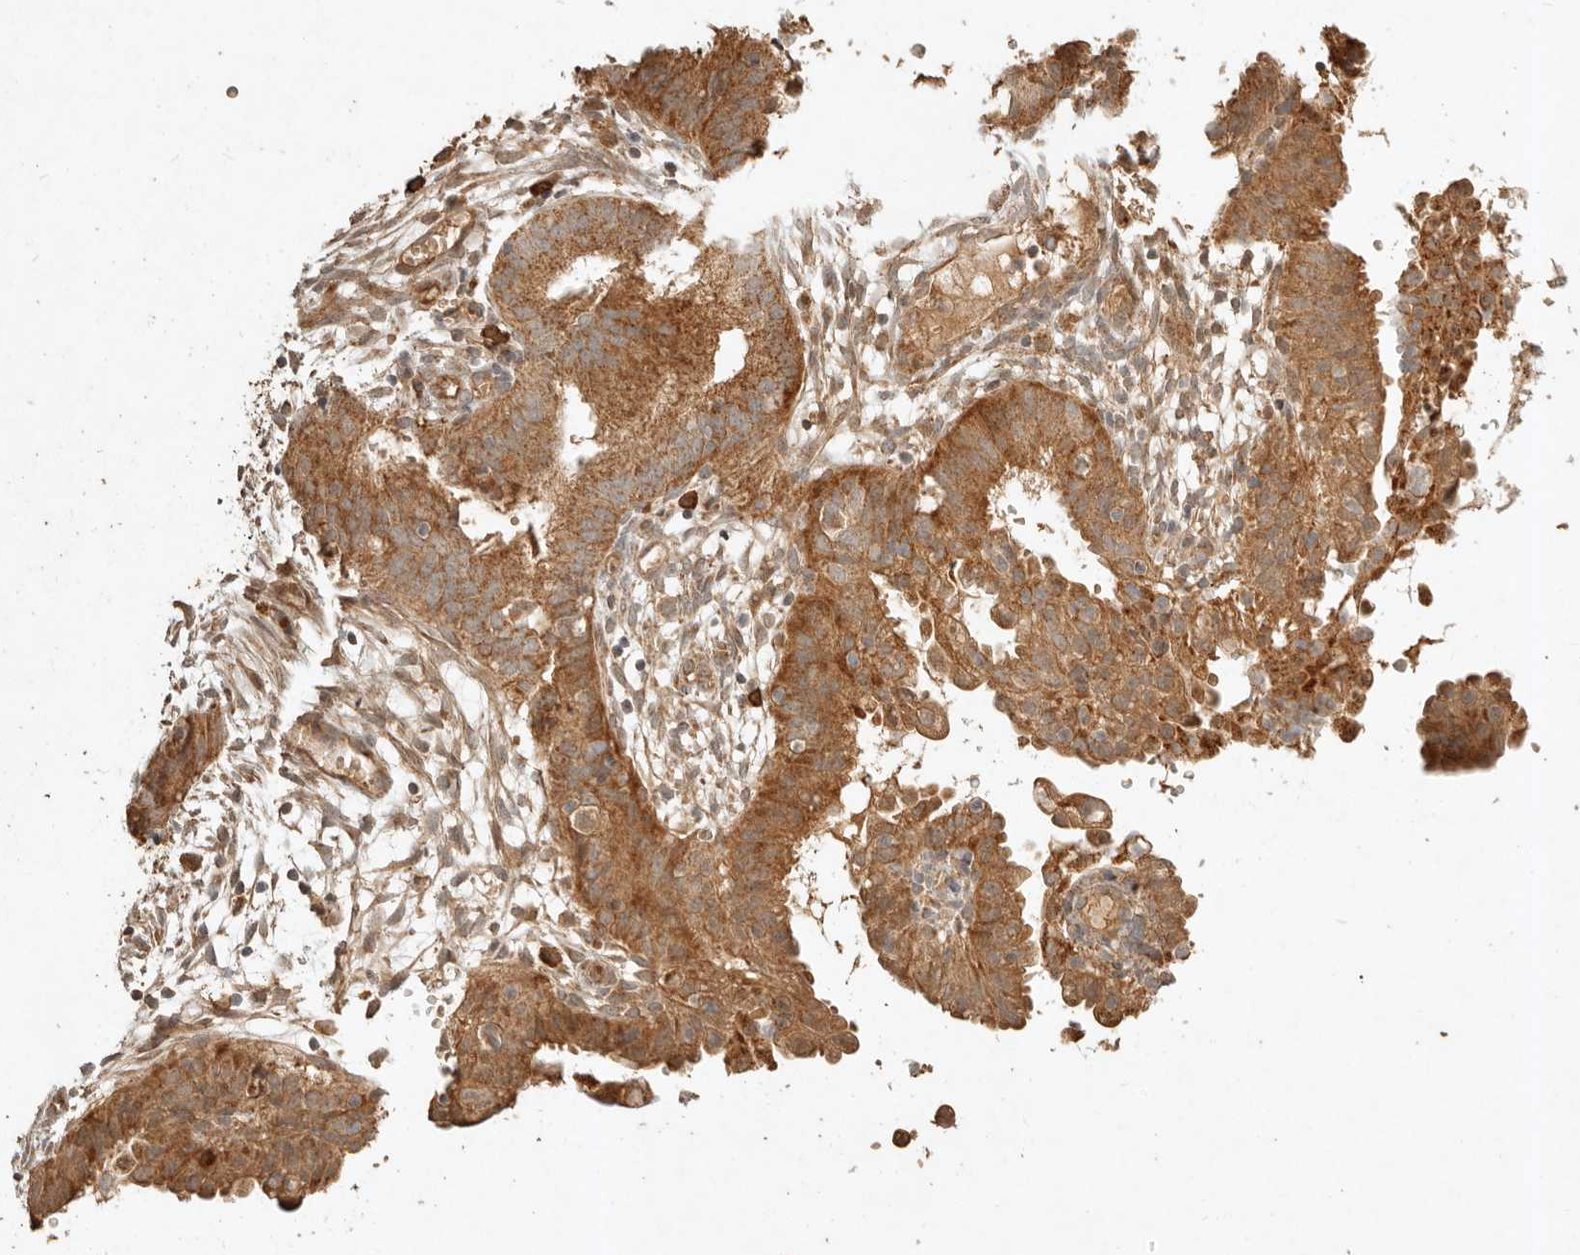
{"staining": {"intensity": "moderate", "quantity": ">75%", "location": "cytoplasmic/membranous"}, "tissue": "endometrial cancer", "cell_type": "Tumor cells", "image_type": "cancer", "snomed": [{"axis": "morphology", "description": "Adenocarcinoma, NOS"}, {"axis": "topography", "description": "Endometrium"}], "caption": "An immunohistochemistry micrograph of neoplastic tissue is shown. Protein staining in brown shows moderate cytoplasmic/membranous positivity in endometrial cancer within tumor cells.", "gene": "CLEC4C", "patient": {"sex": "female", "age": 51}}